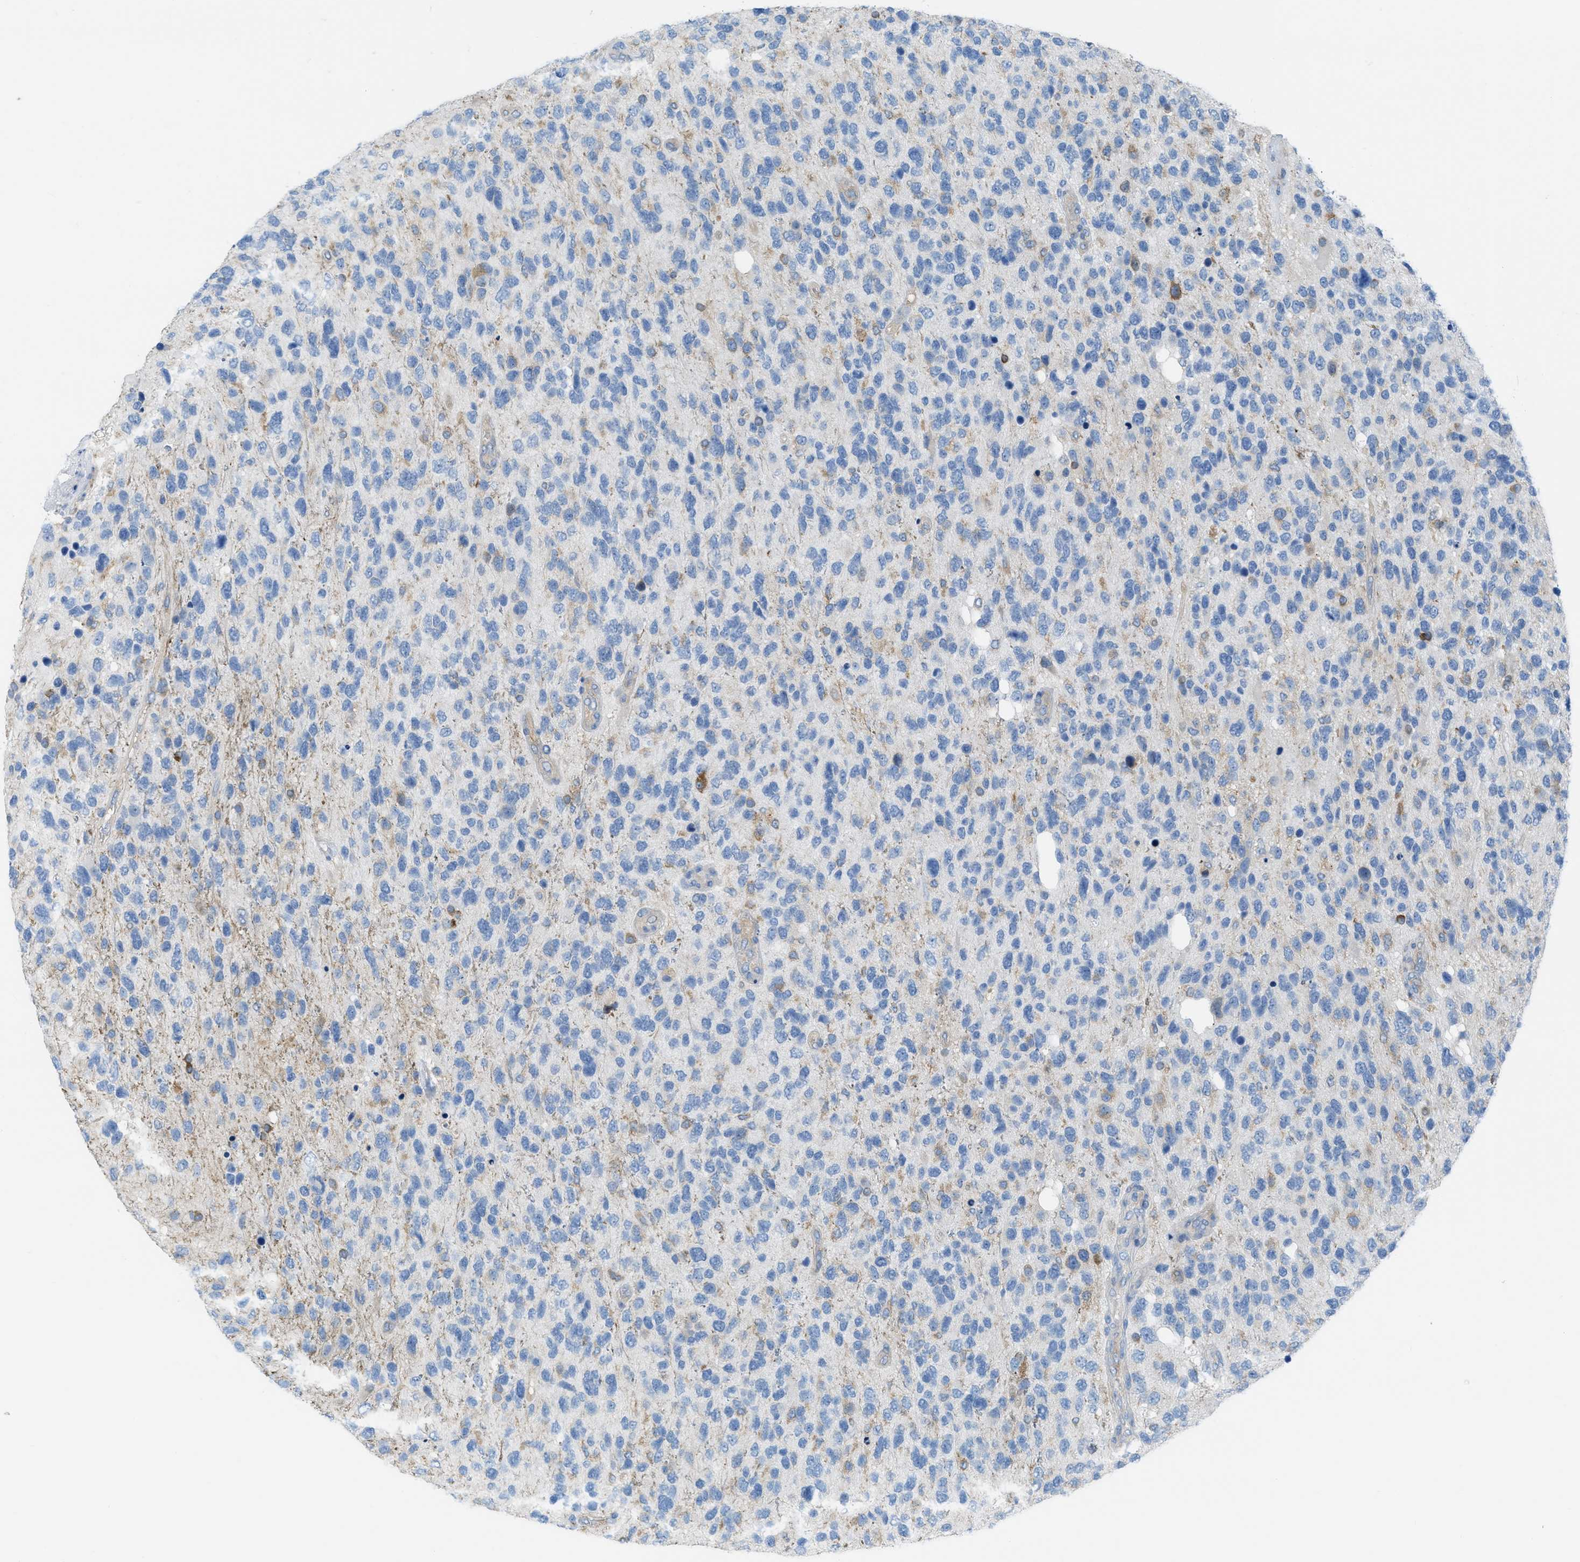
{"staining": {"intensity": "weak", "quantity": "<25%", "location": "cytoplasmic/membranous"}, "tissue": "glioma", "cell_type": "Tumor cells", "image_type": "cancer", "snomed": [{"axis": "morphology", "description": "Glioma, malignant, High grade"}, {"axis": "topography", "description": "Brain"}], "caption": "The histopathology image displays no staining of tumor cells in malignant glioma (high-grade).", "gene": "ASGR1", "patient": {"sex": "female", "age": 58}}